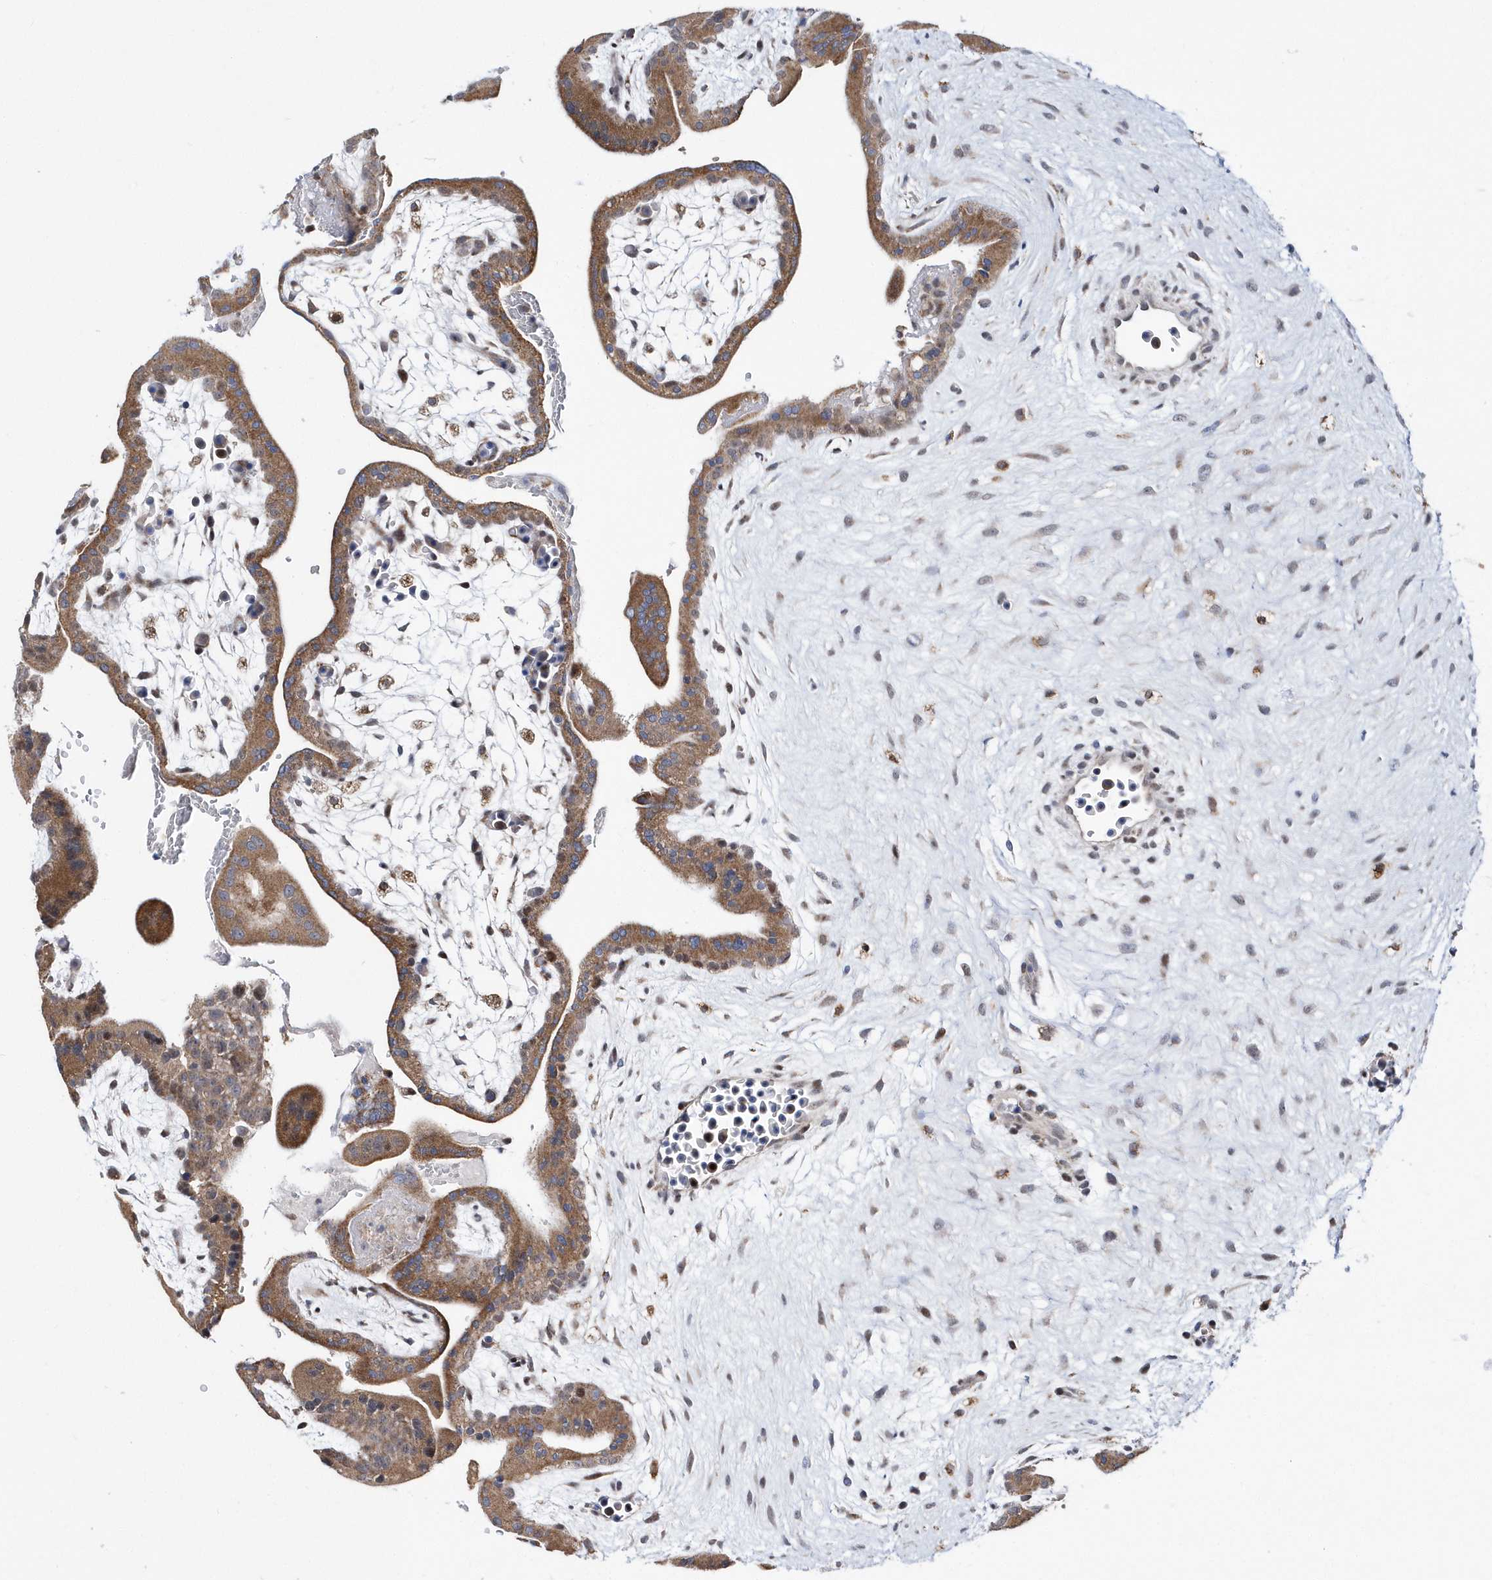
{"staining": {"intensity": "moderate", "quantity": ">75%", "location": "cytoplasmic/membranous"}, "tissue": "placenta", "cell_type": "Trophoblastic cells", "image_type": "normal", "snomed": [{"axis": "morphology", "description": "Normal tissue, NOS"}, {"axis": "topography", "description": "Placenta"}], "caption": "Approximately >75% of trophoblastic cells in unremarkable placenta demonstrate moderate cytoplasmic/membranous protein positivity as visualized by brown immunohistochemical staining.", "gene": "SPATA5", "patient": {"sex": "female", "age": 35}}